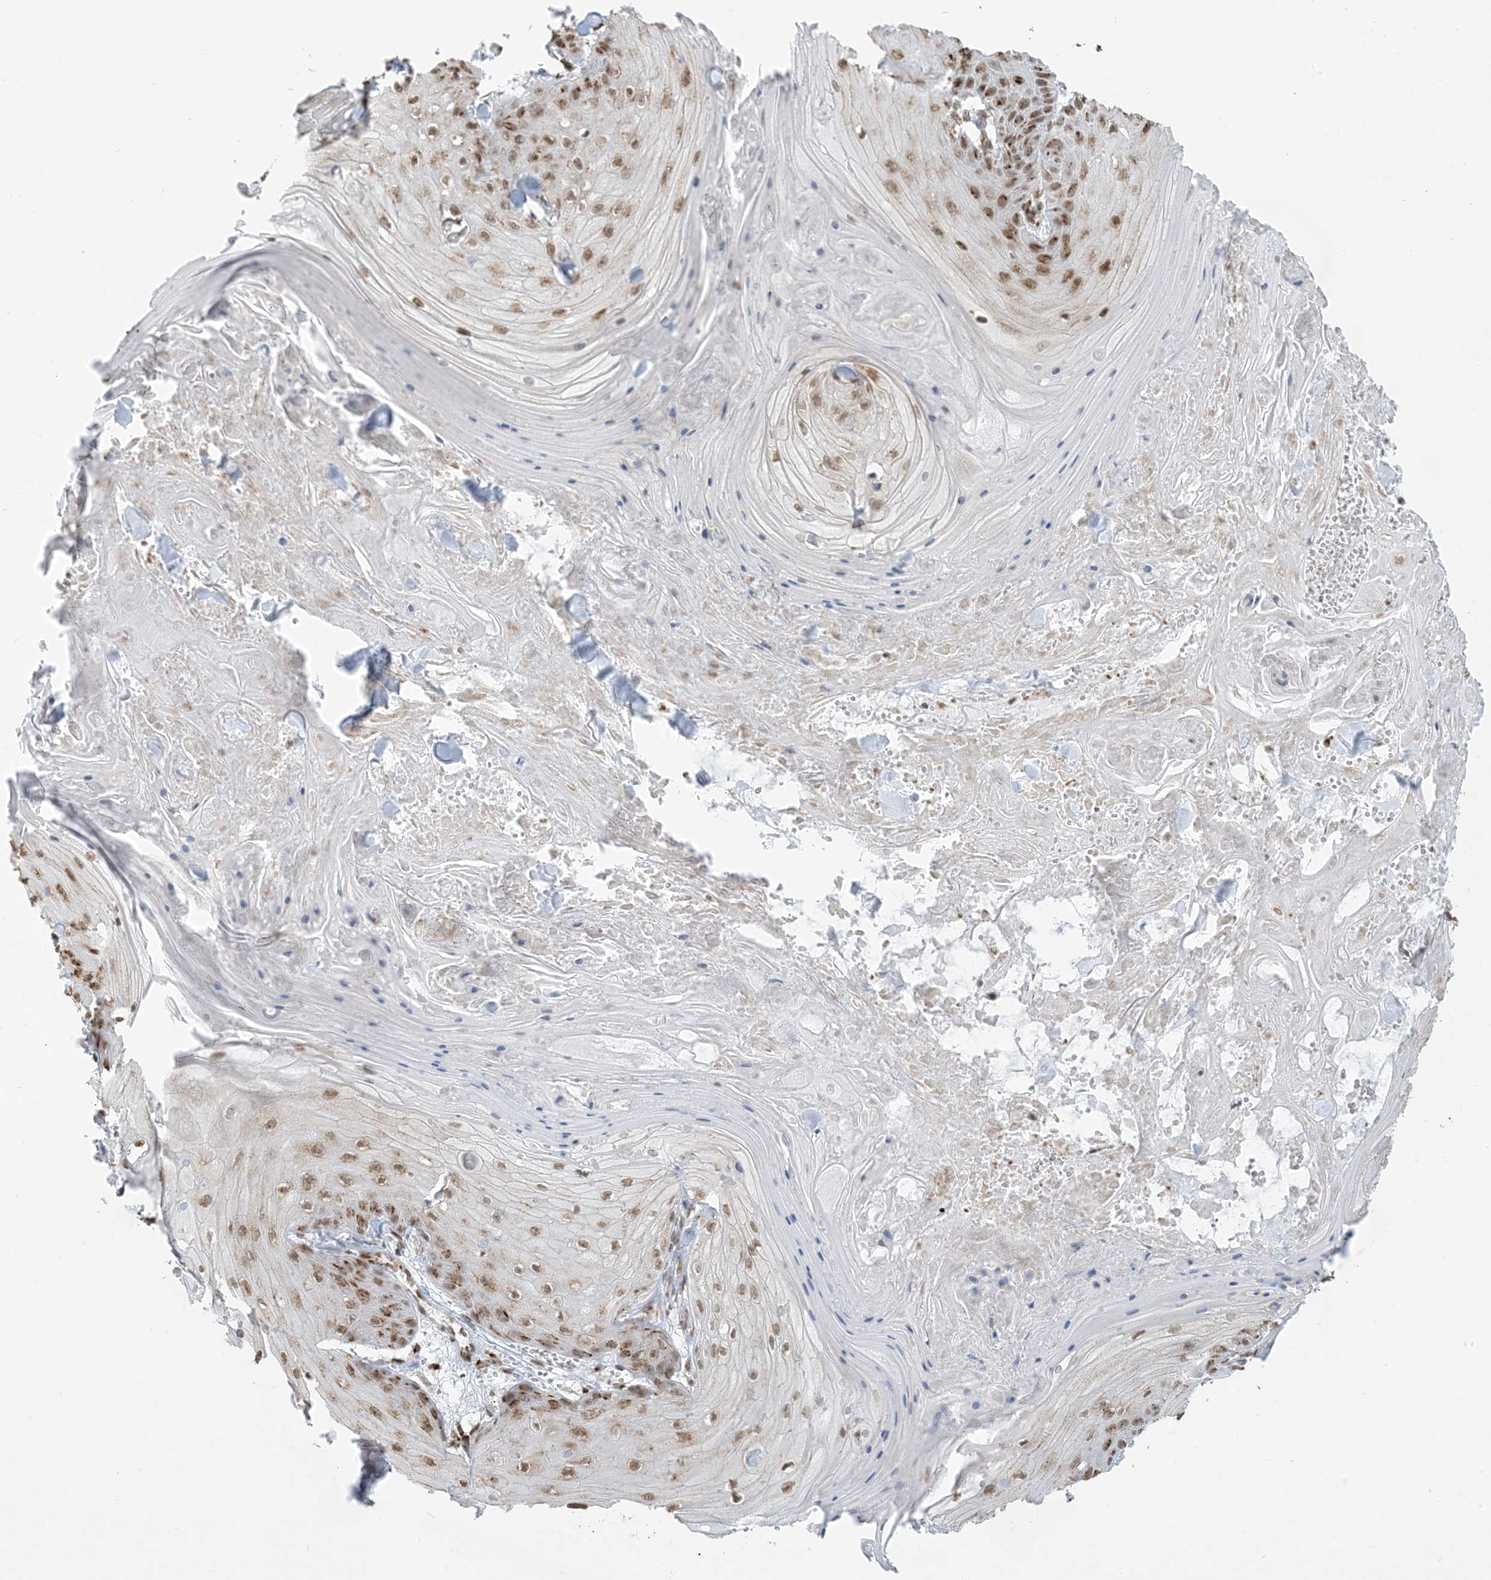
{"staining": {"intensity": "moderate", "quantity": ">75%", "location": "cytoplasmic/membranous,nuclear"}, "tissue": "skin cancer", "cell_type": "Tumor cells", "image_type": "cancer", "snomed": [{"axis": "morphology", "description": "Squamous cell carcinoma, NOS"}, {"axis": "topography", "description": "Skin"}], "caption": "Tumor cells demonstrate medium levels of moderate cytoplasmic/membranous and nuclear positivity in approximately >75% of cells in human squamous cell carcinoma (skin). (DAB IHC with brightfield microscopy, high magnification).", "gene": "GPR107", "patient": {"sex": "male", "age": 74}}